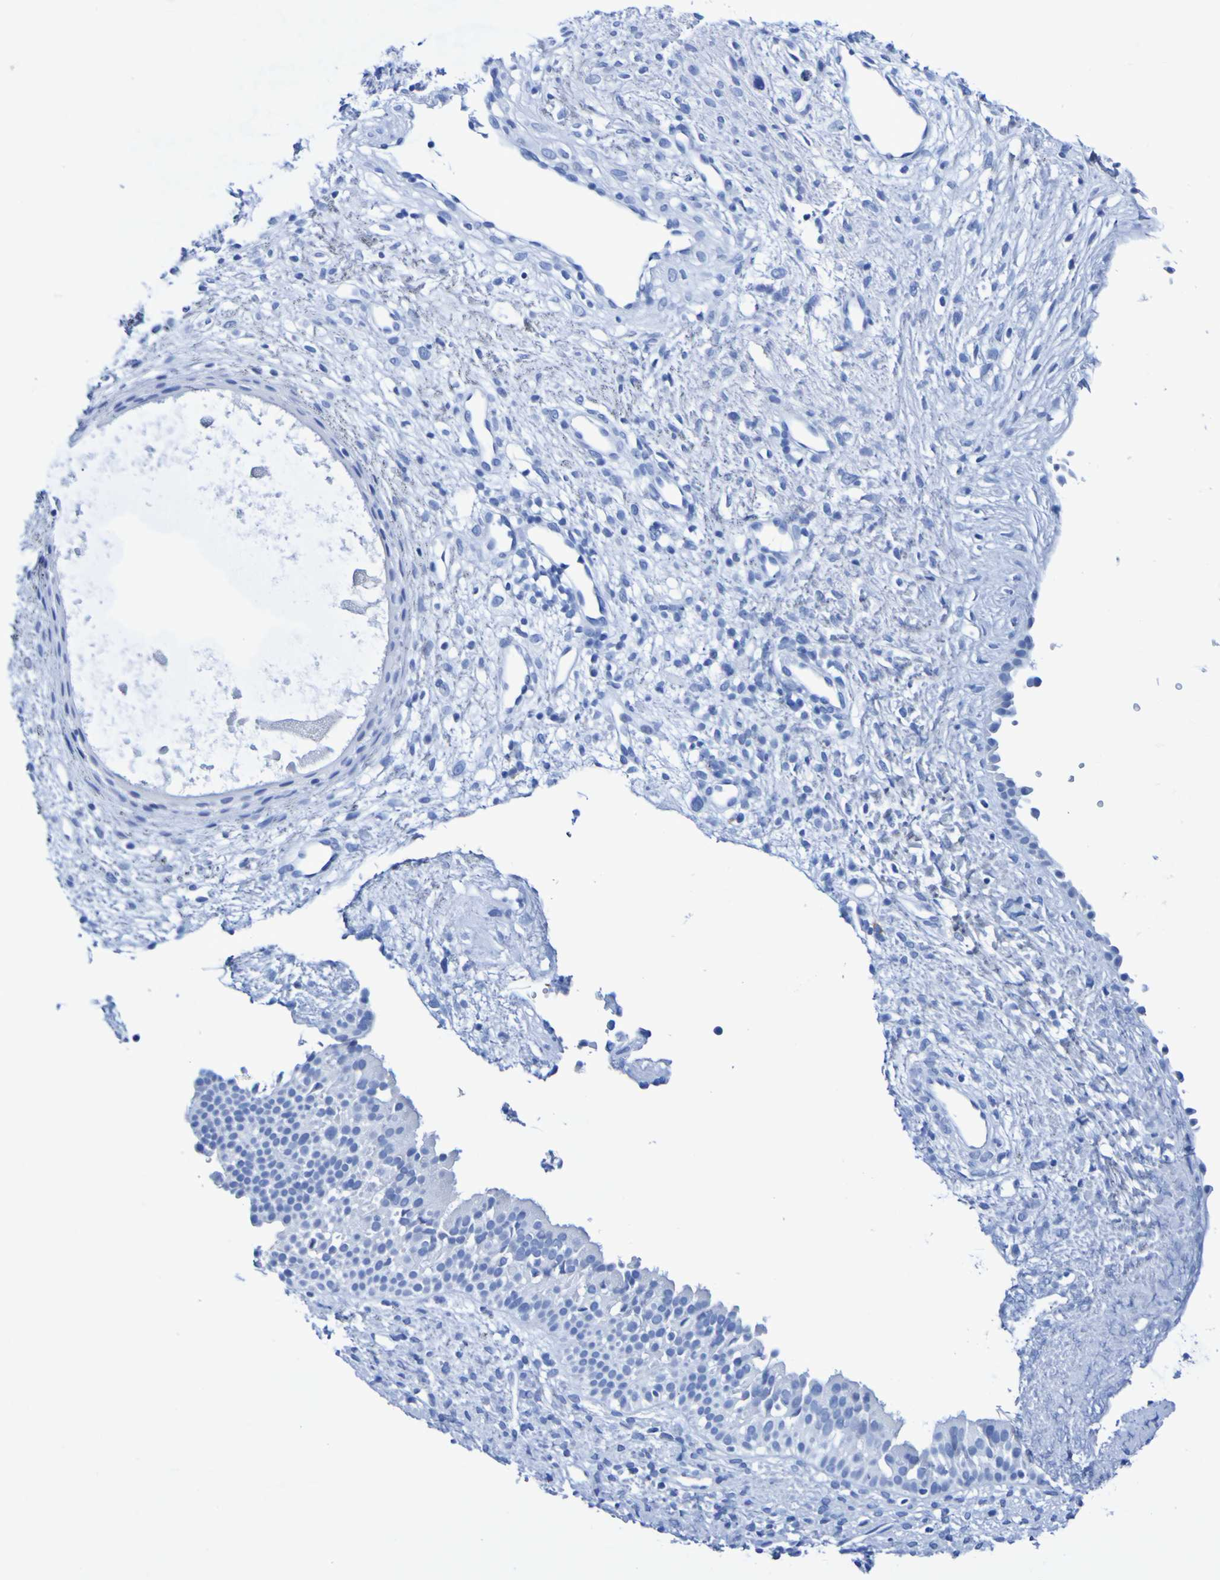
{"staining": {"intensity": "negative", "quantity": "none", "location": "none"}, "tissue": "nasopharynx", "cell_type": "Respiratory epithelial cells", "image_type": "normal", "snomed": [{"axis": "morphology", "description": "Normal tissue, NOS"}, {"axis": "topography", "description": "Nasopharynx"}], "caption": "IHC of unremarkable human nasopharynx demonstrates no expression in respiratory epithelial cells.", "gene": "DPEP1", "patient": {"sex": "male", "age": 22}}